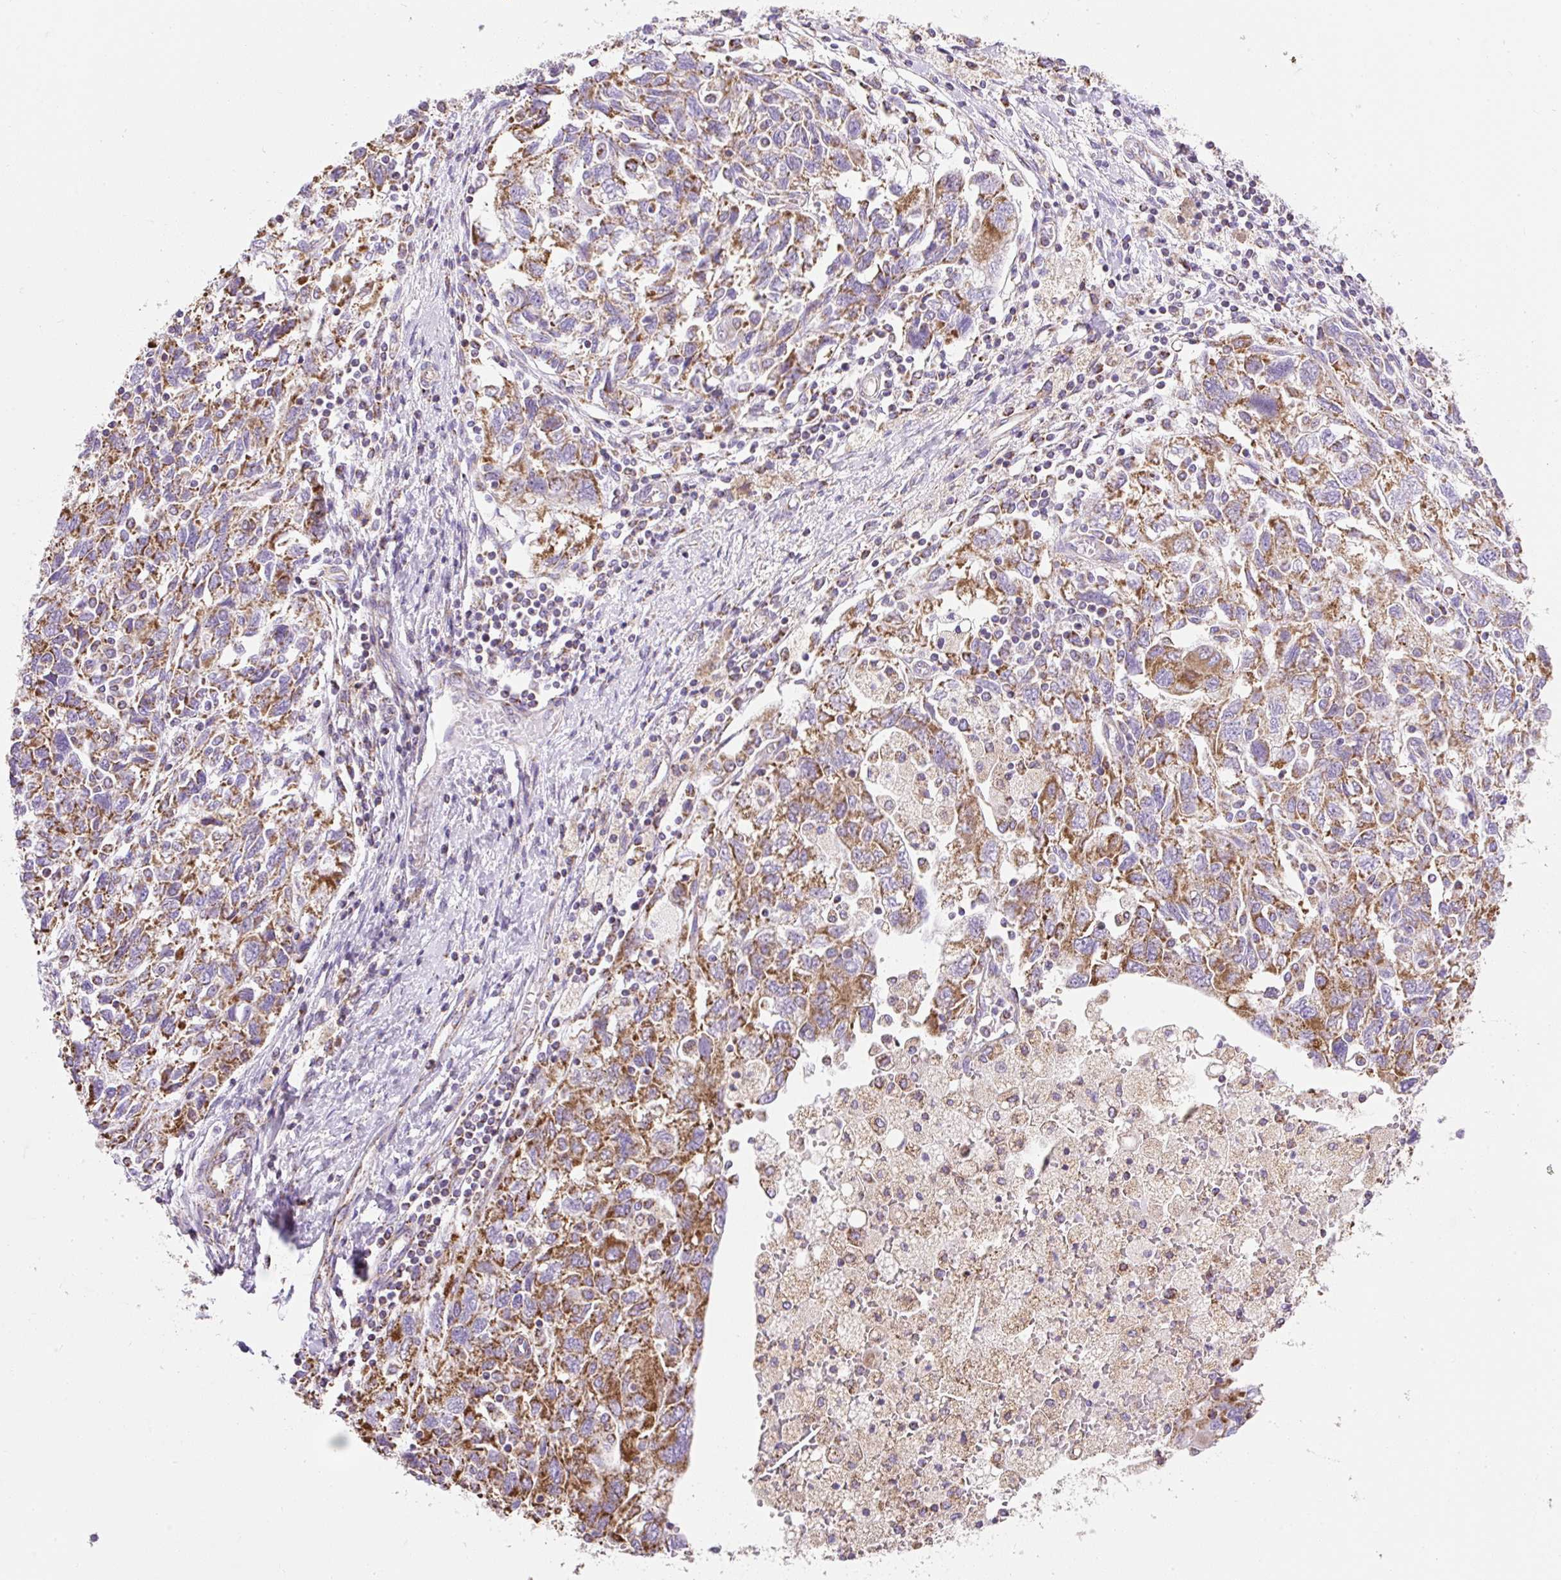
{"staining": {"intensity": "moderate", "quantity": ">75%", "location": "cytoplasmic/membranous"}, "tissue": "ovarian cancer", "cell_type": "Tumor cells", "image_type": "cancer", "snomed": [{"axis": "morphology", "description": "Carcinoma, NOS"}, {"axis": "morphology", "description": "Cystadenocarcinoma, serous, NOS"}, {"axis": "topography", "description": "Ovary"}], "caption": "Protein expression analysis of ovarian cancer (serous cystadenocarcinoma) demonstrates moderate cytoplasmic/membranous staining in approximately >75% of tumor cells. (DAB = brown stain, brightfield microscopy at high magnification).", "gene": "DAAM2", "patient": {"sex": "female", "age": 69}}